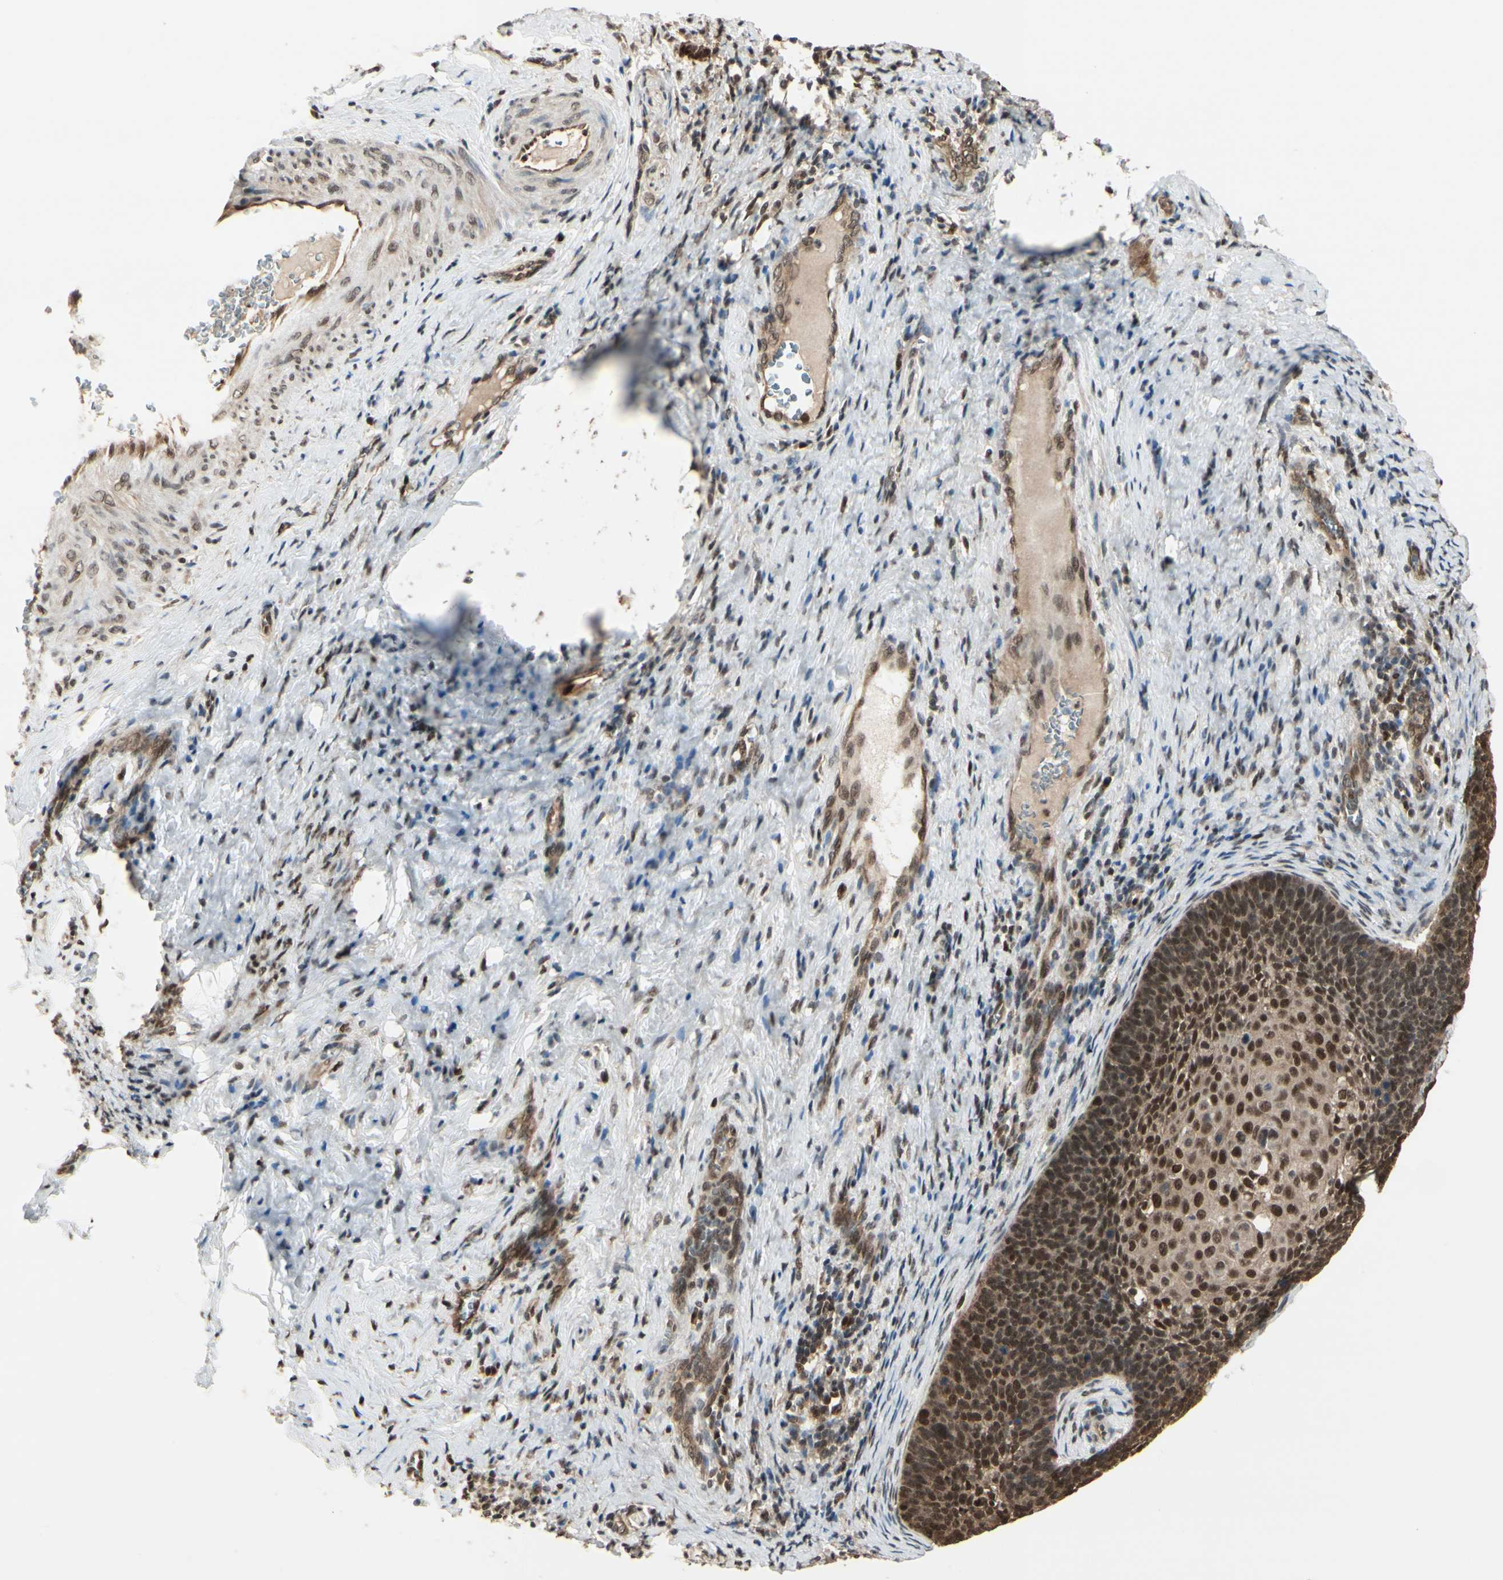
{"staining": {"intensity": "strong", "quantity": ">75%", "location": "cytoplasmic/membranous,nuclear"}, "tissue": "cervical cancer", "cell_type": "Tumor cells", "image_type": "cancer", "snomed": [{"axis": "morphology", "description": "Squamous cell carcinoma, NOS"}, {"axis": "topography", "description": "Cervix"}], "caption": "IHC staining of squamous cell carcinoma (cervical), which displays high levels of strong cytoplasmic/membranous and nuclear positivity in about >75% of tumor cells indicating strong cytoplasmic/membranous and nuclear protein expression. The staining was performed using DAB (brown) for protein detection and nuclei were counterstained in hematoxylin (blue).", "gene": "HSF1", "patient": {"sex": "female", "age": 33}}